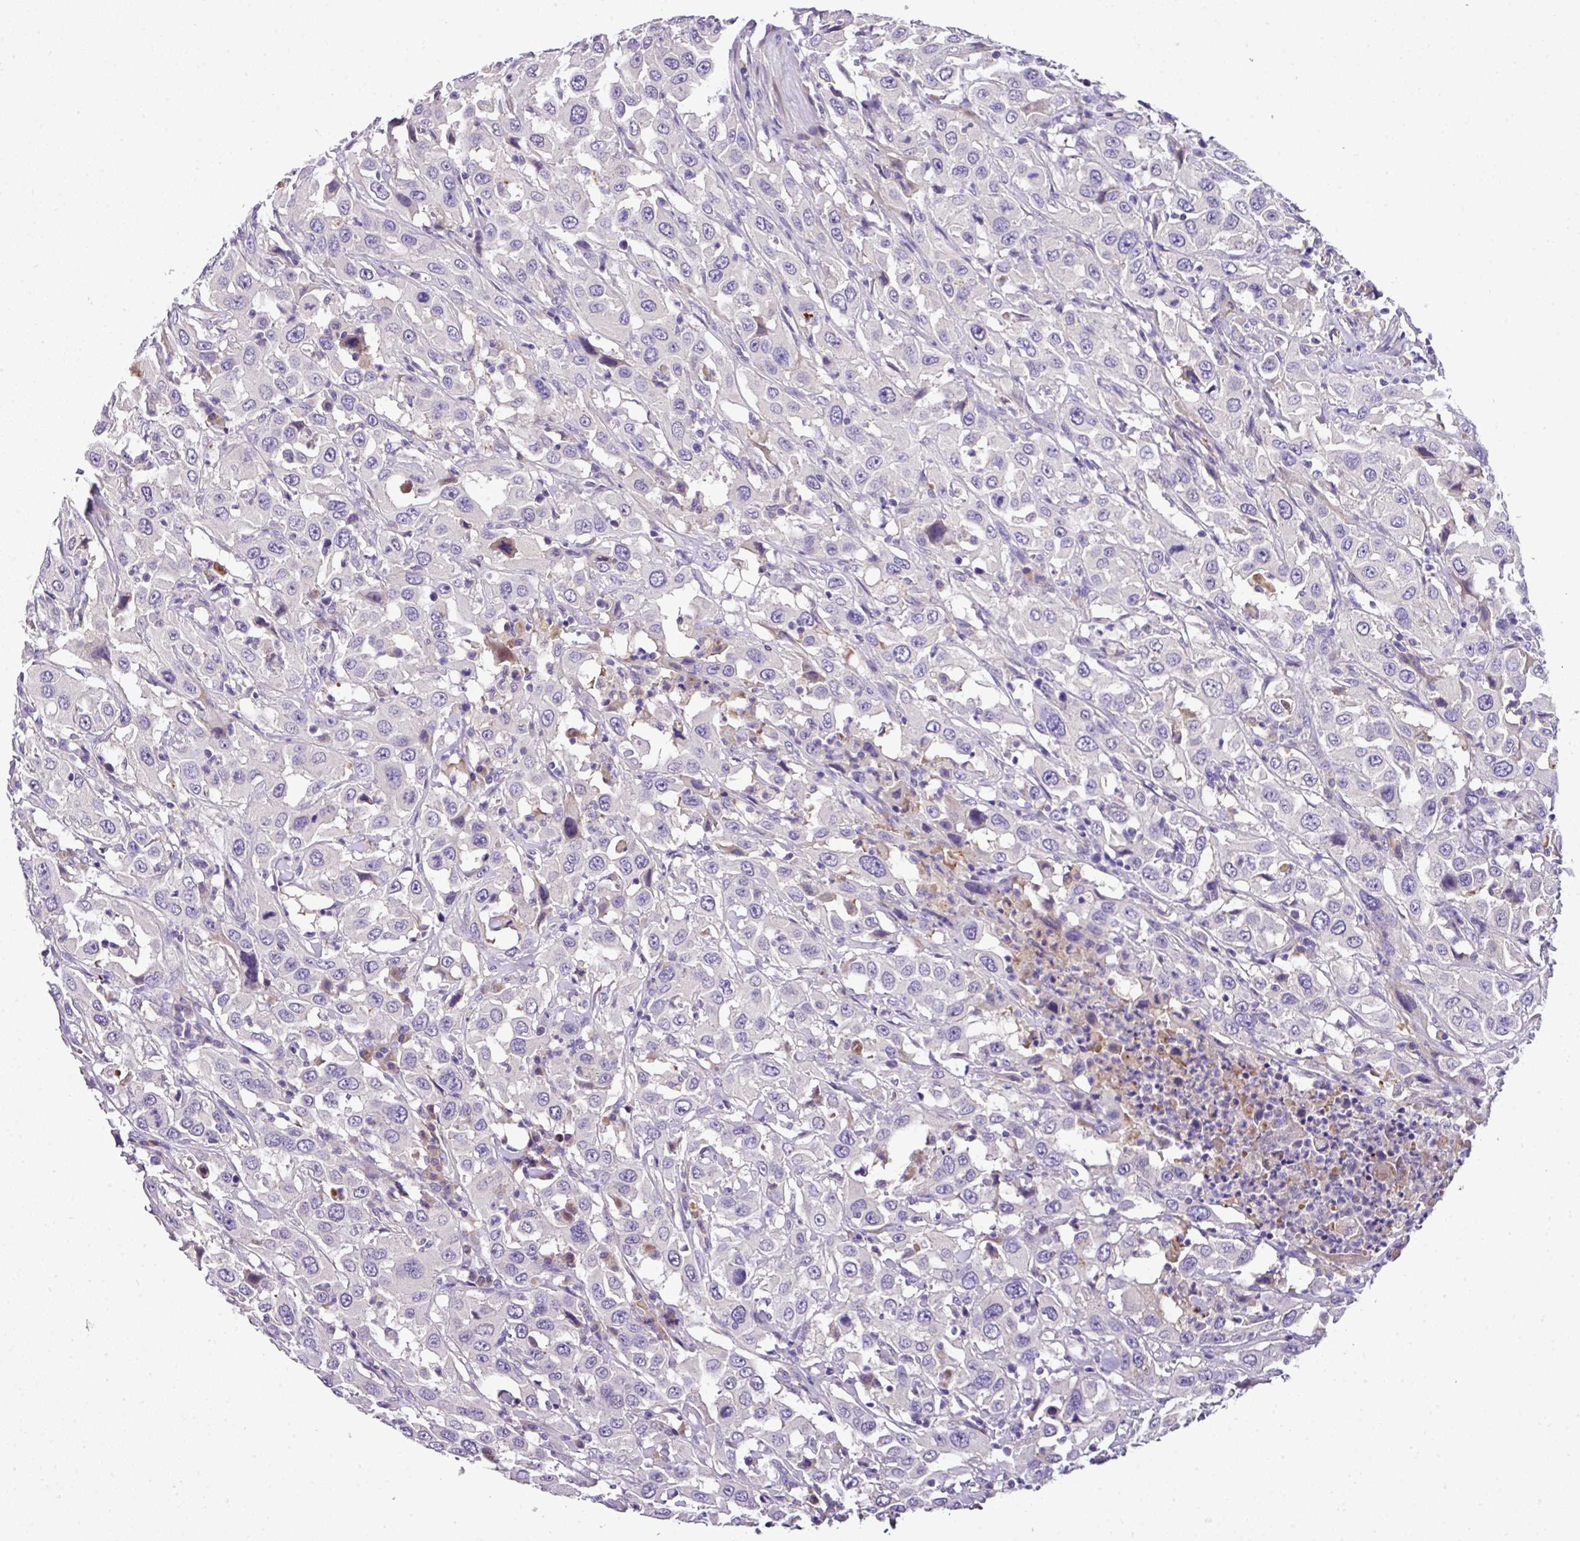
{"staining": {"intensity": "negative", "quantity": "none", "location": "none"}, "tissue": "urothelial cancer", "cell_type": "Tumor cells", "image_type": "cancer", "snomed": [{"axis": "morphology", "description": "Urothelial carcinoma, High grade"}, {"axis": "topography", "description": "Urinary bladder"}], "caption": "High-grade urothelial carcinoma was stained to show a protein in brown. There is no significant staining in tumor cells. (DAB (3,3'-diaminobenzidine) IHC visualized using brightfield microscopy, high magnification).", "gene": "ANXA2R", "patient": {"sex": "male", "age": 61}}